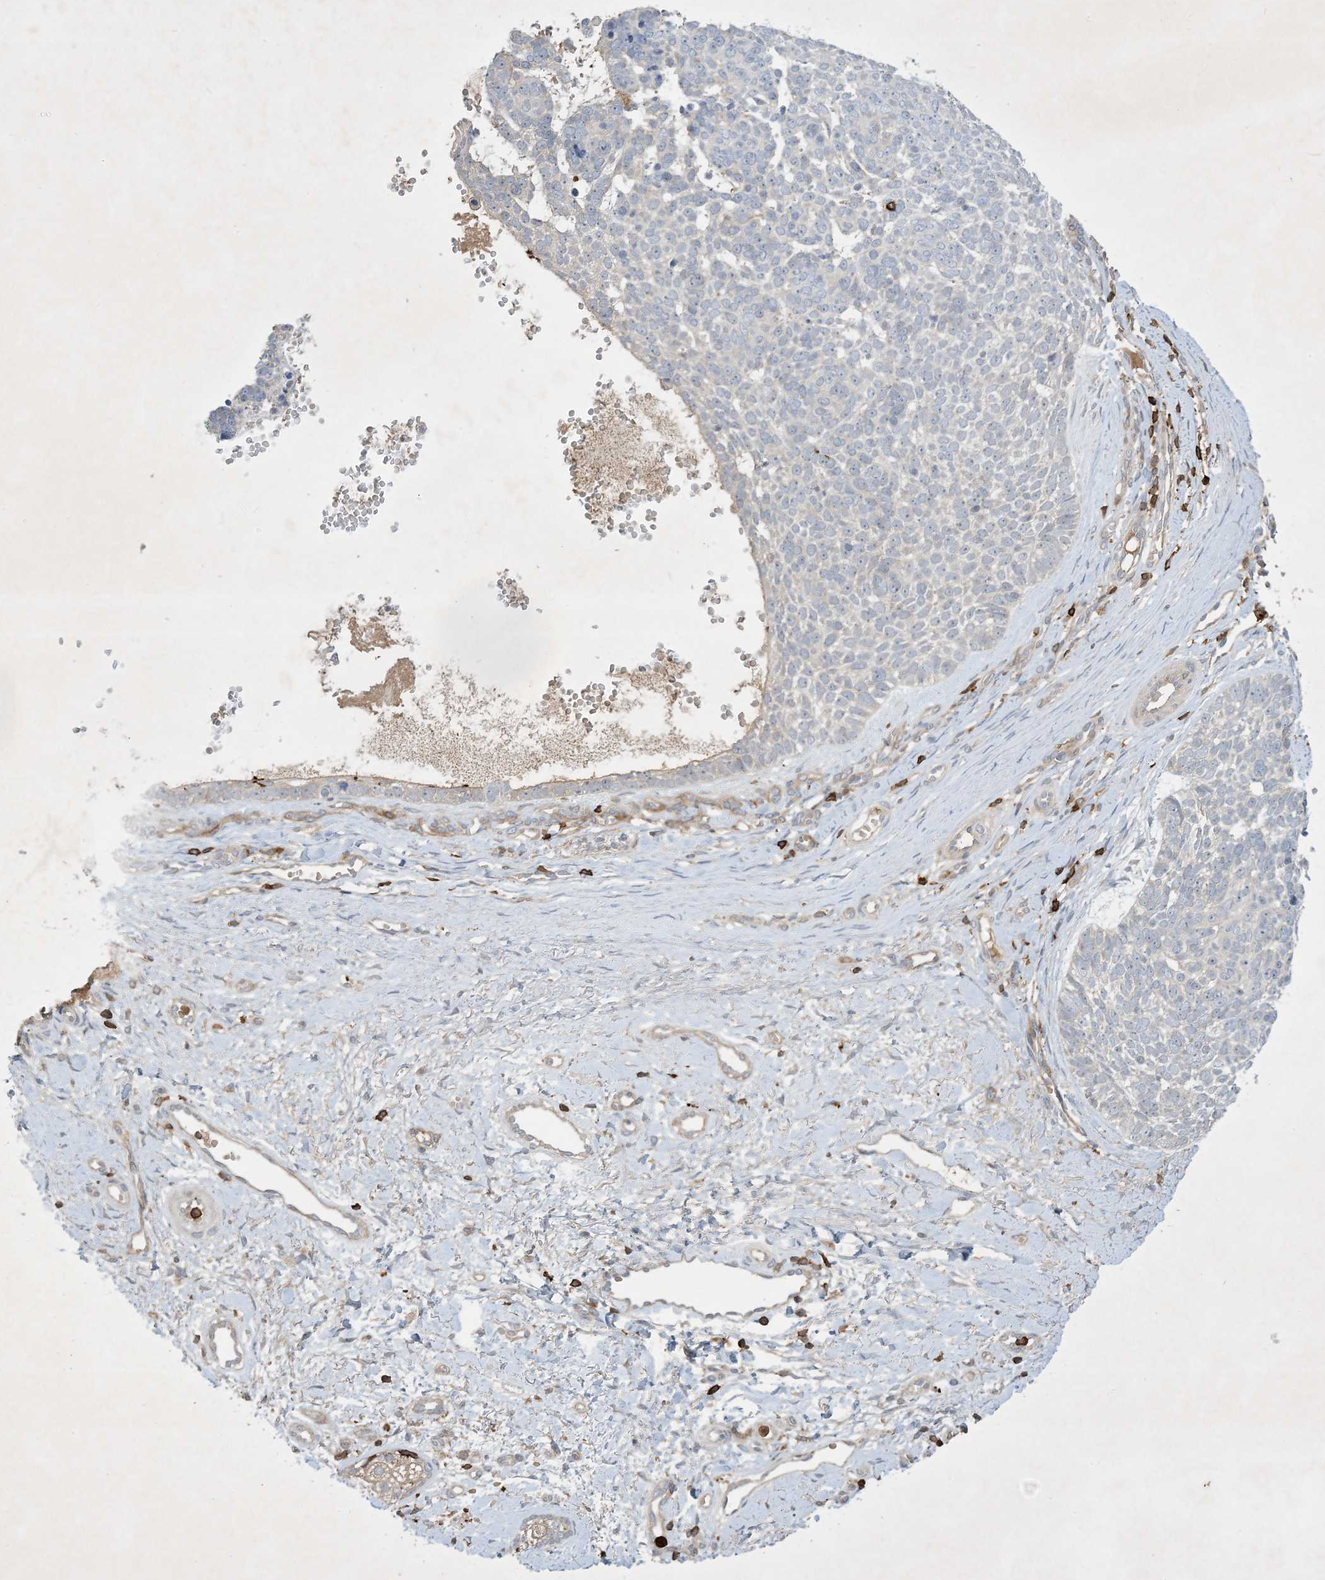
{"staining": {"intensity": "negative", "quantity": "none", "location": "none"}, "tissue": "skin cancer", "cell_type": "Tumor cells", "image_type": "cancer", "snomed": [{"axis": "morphology", "description": "Basal cell carcinoma"}, {"axis": "topography", "description": "Skin"}], "caption": "Immunohistochemistry photomicrograph of neoplastic tissue: human skin cancer stained with DAB reveals no significant protein expression in tumor cells.", "gene": "AK9", "patient": {"sex": "female", "age": 81}}